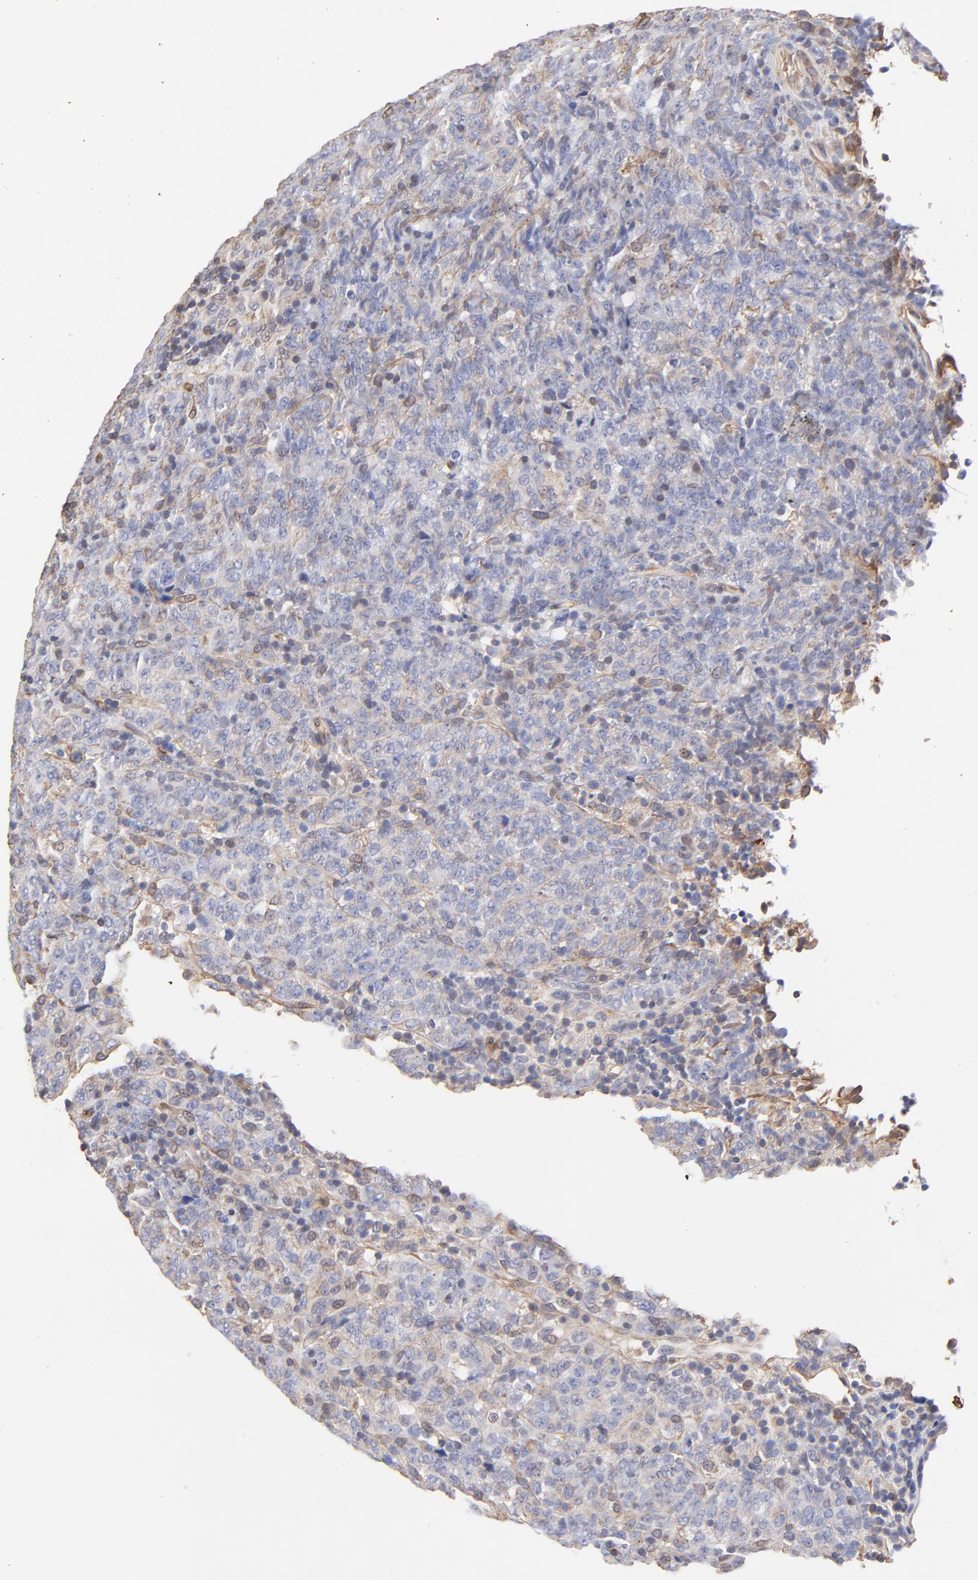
{"staining": {"intensity": "moderate", "quantity": "<25%", "location": "cytoplasmic/membranous,nuclear"}, "tissue": "lymphoma", "cell_type": "Tumor cells", "image_type": "cancer", "snomed": [{"axis": "morphology", "description": "Malignant lymphoma, non-Hodgkin's type, High grade"}, {"axis": "topography", "description": "Tonsil"}], "caption": "Protein expression analysis of human malignant lymphoma, non-Hodgkin's type (high-grade) reveals moderate cytoplasmic/membranous and nuclear positivity in approximately <25% of tumor cells.", "gene": "LRCH2", "patient": {"sex": "female", "age": 36}}